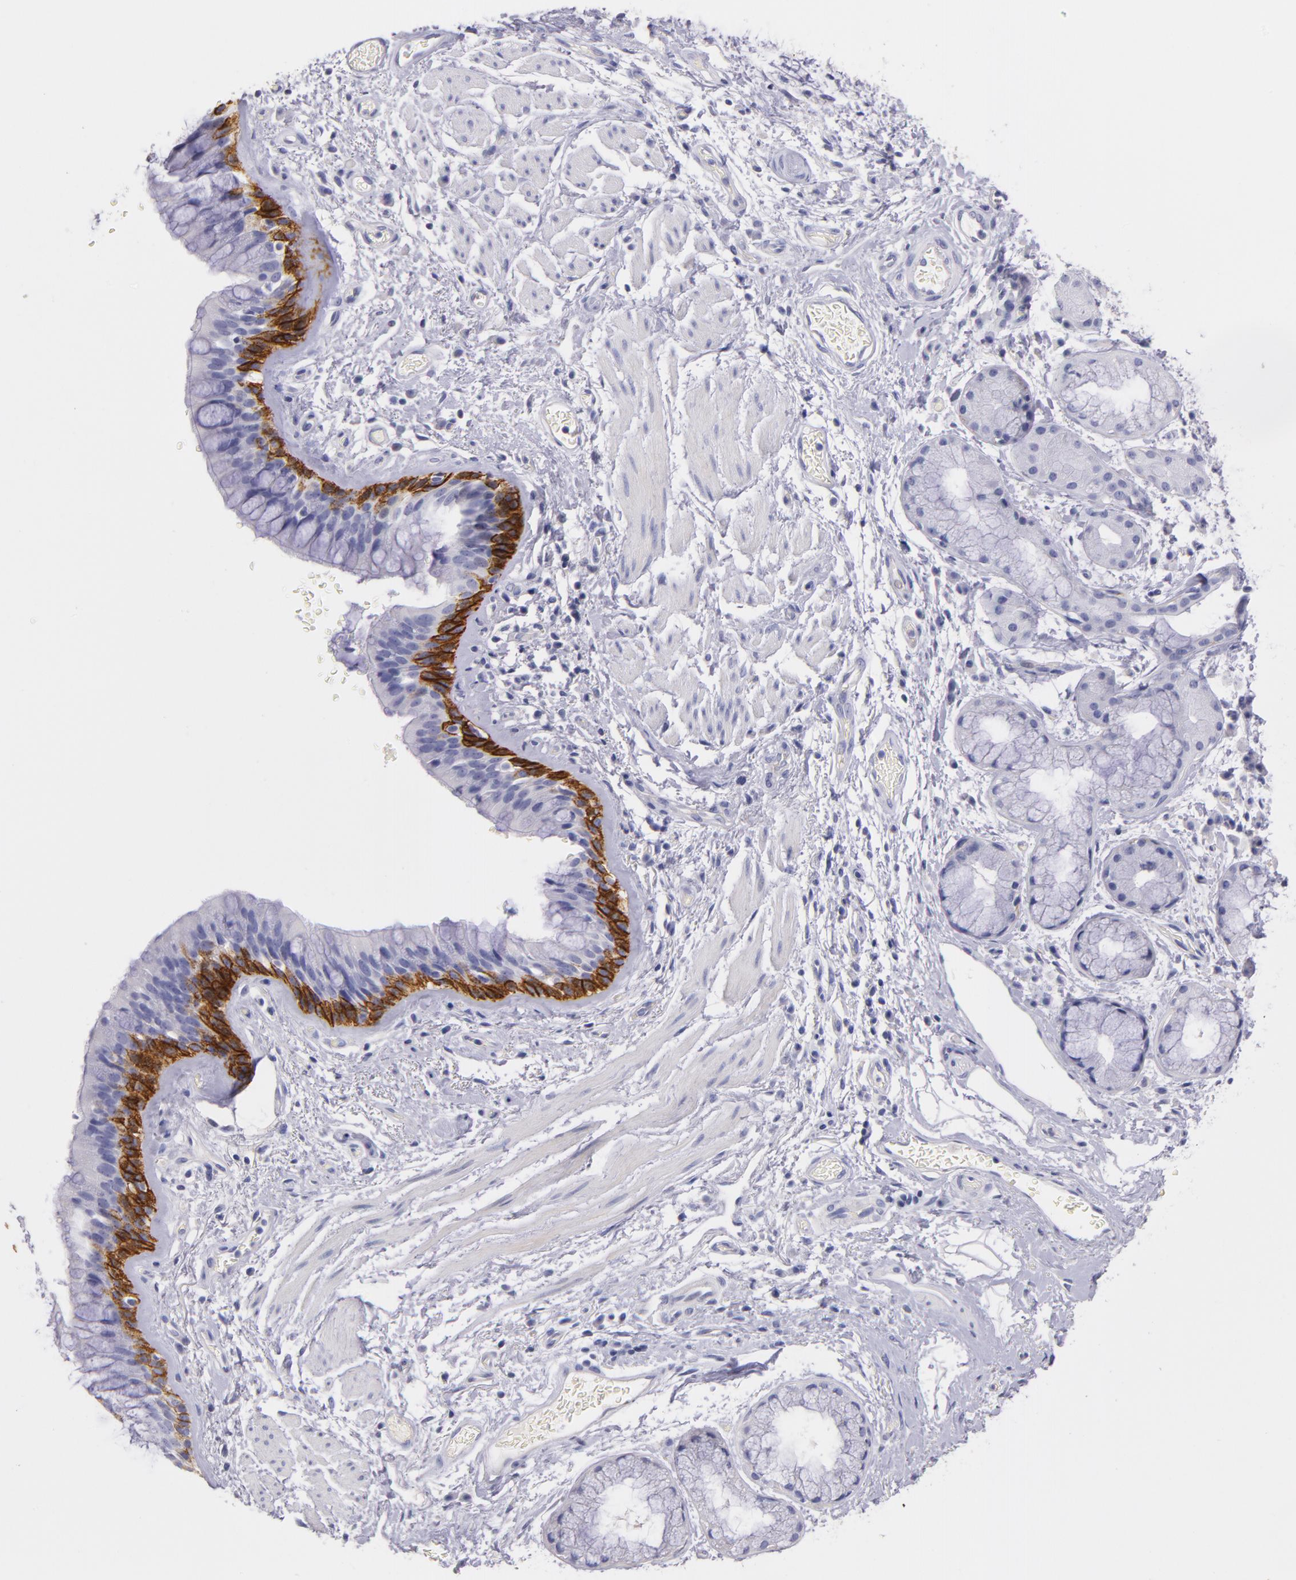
{"staining": {"intensity": "strong", "quantity": ">75%", "location": "cytoplasmic/membranous"}, "tissue": "bronchus", "cell_type": "Respiratory epithelial cells", "image_type": "normal", "snomed": [{"axis": "morphology", "description": "Normal tissue, NOS"}, {"axis": "topography", "description": "Bronchus"}, {"axis": "topography", "description": "Lung"}], "caption": "Protein staining of normal bronchus shows strong cytoplasmic/membranous staining in about >75% of respiratory epithelial cells.", "gene": "CD44", "patient": {"sex": "female", "age": 57}}